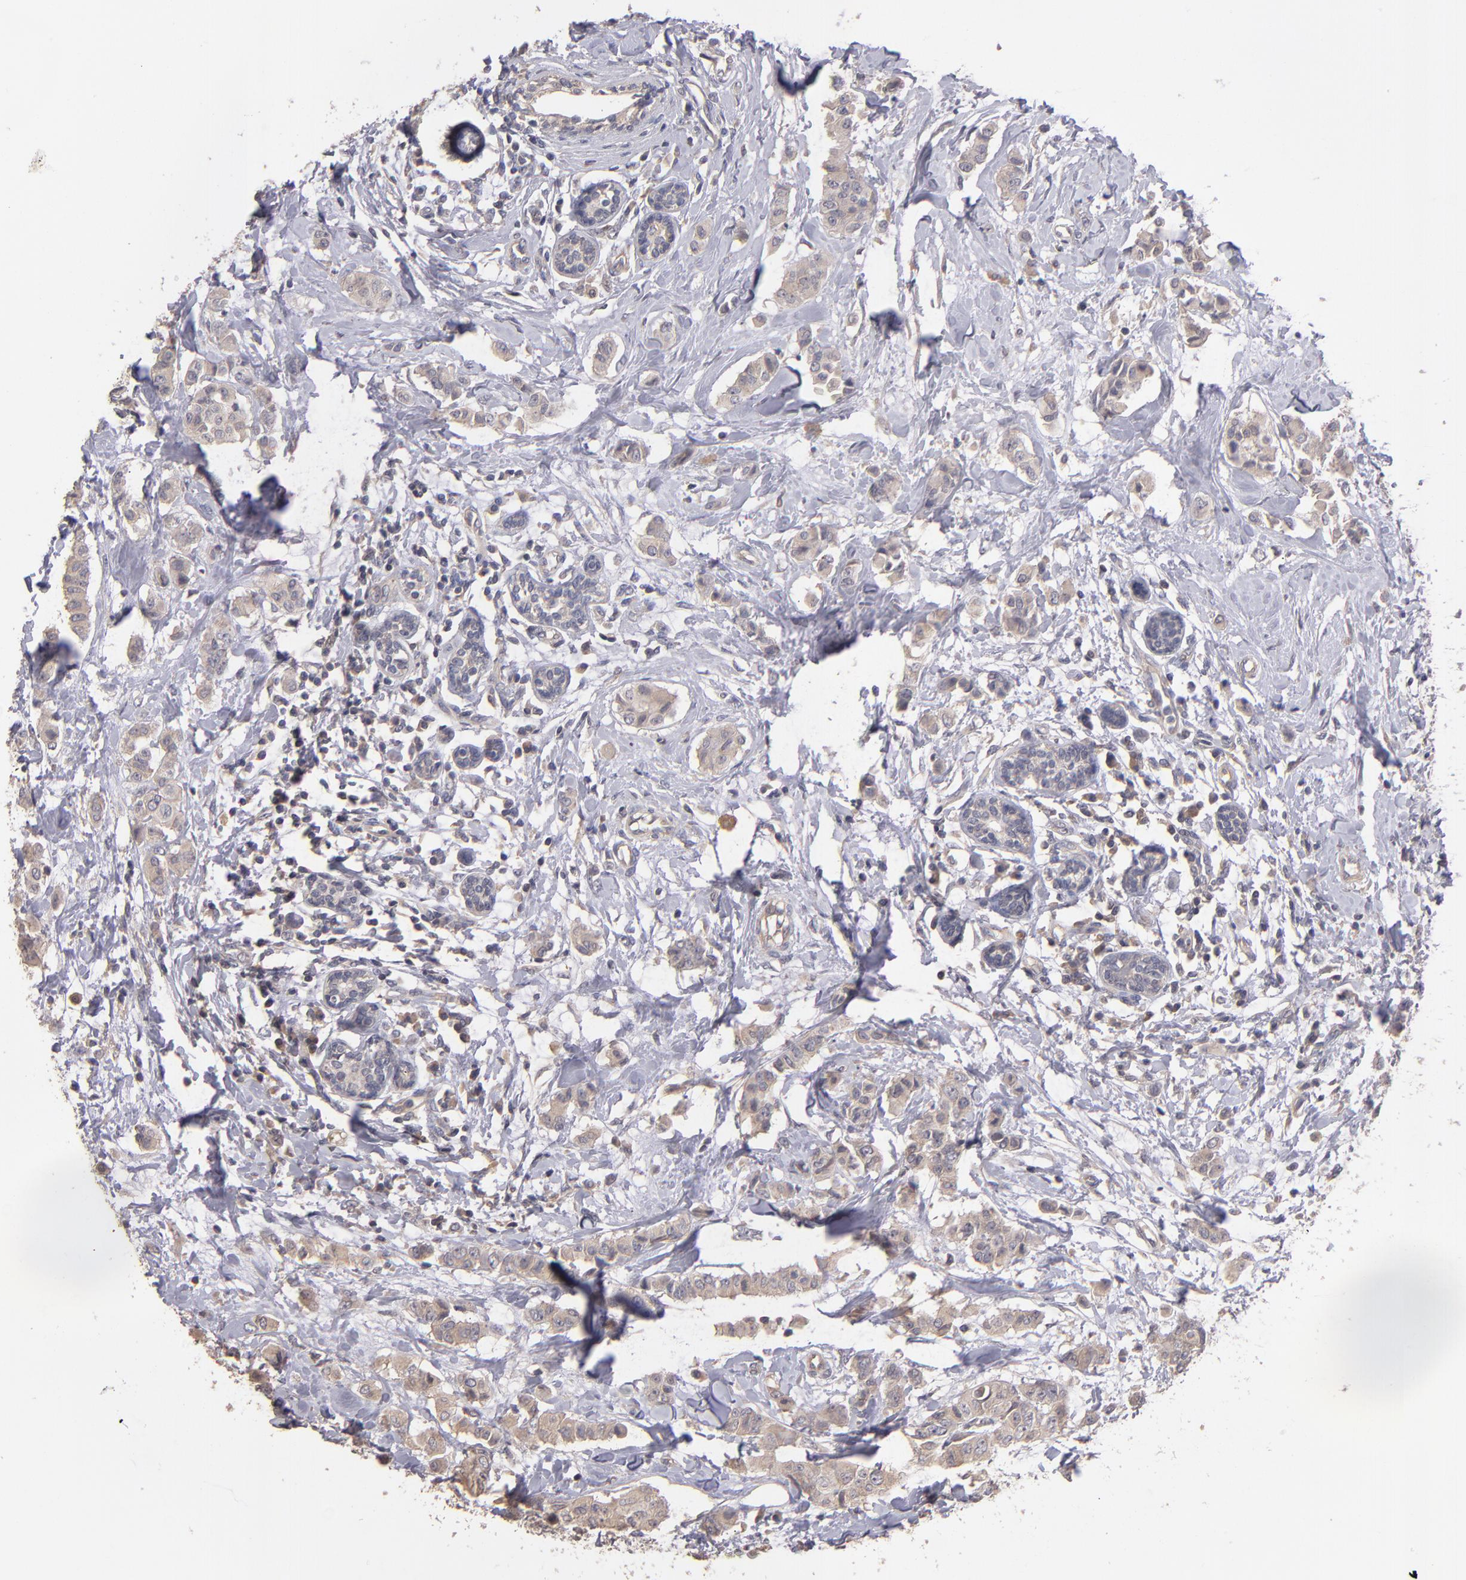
{"staining": {"intensity": "weak", "quantity": "25%-75%", "location": "cytoplasmic/membranous"}, "tissue": "breast cancer", "cell_type": "Tumor cells", "image_type": "cancer", "snomed": [{"axis": "morphology", "description": "Duct carcinoma"}, {"axis": "topography", "description": "Breast"}], "caption": "Breast cancer stained for a protein (brown) displays weak cytoplasmic/membranous positive expression in approximately 25%-75% of tumor cells.", "gene": "GNAZ", "patient": {"sex": "female", "age": 40}}